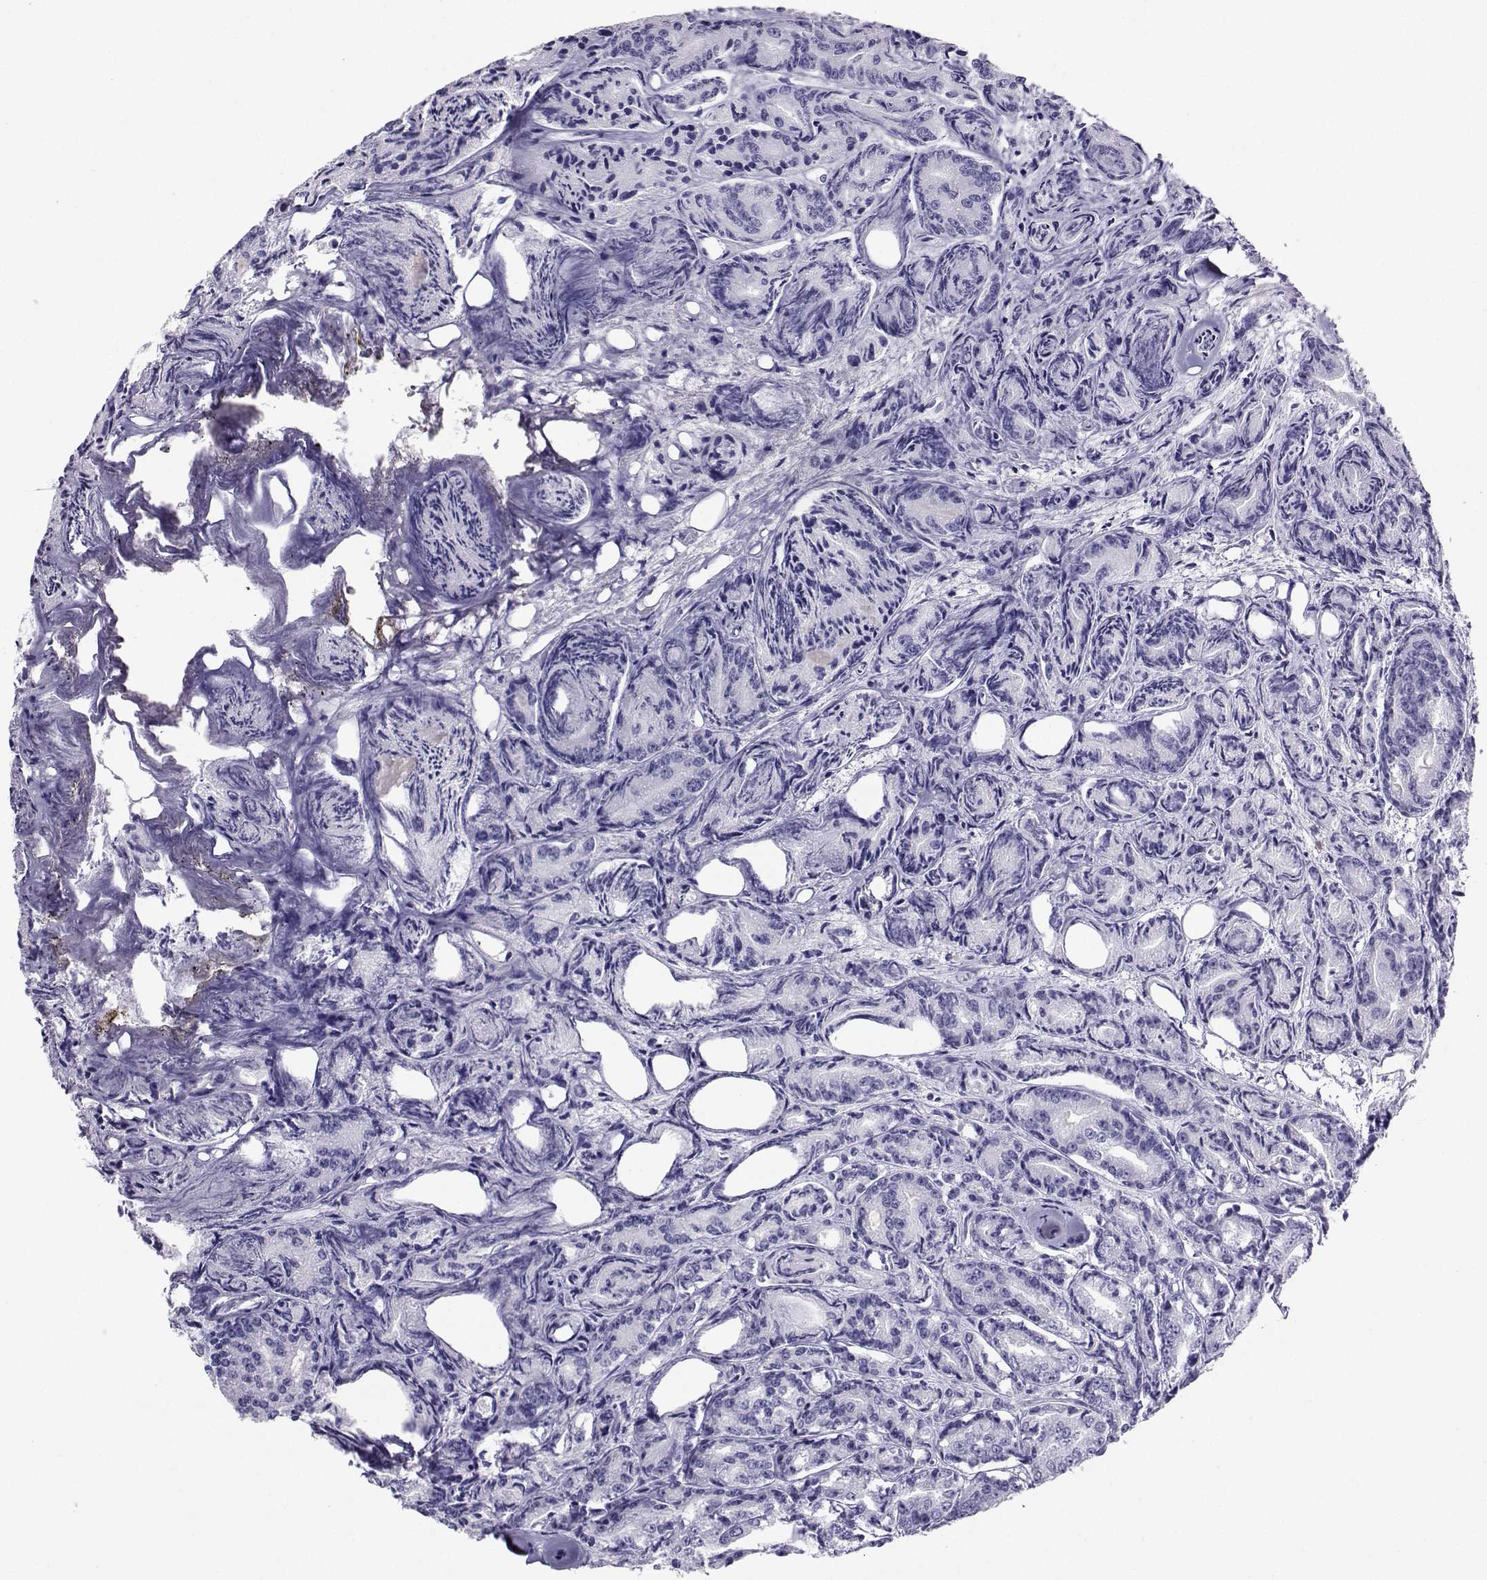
{"staining": {"intensity": "negative", "quantity": "none", "location": "none"}, "tissue": "prostate cancer", "cell_type": "Tumor cells", "image_type": "cancer", "snomed": [{"axis": "morphology", "description": "Adenocarcinoma, Medium grade"}, {"axis": "topography", "description": "Prostate"}], "caption": "Tumor cells show no significant protein staining in prostate cancer.", "gene": "PGK1", "patient": {"sex": "male", "age": 74}}